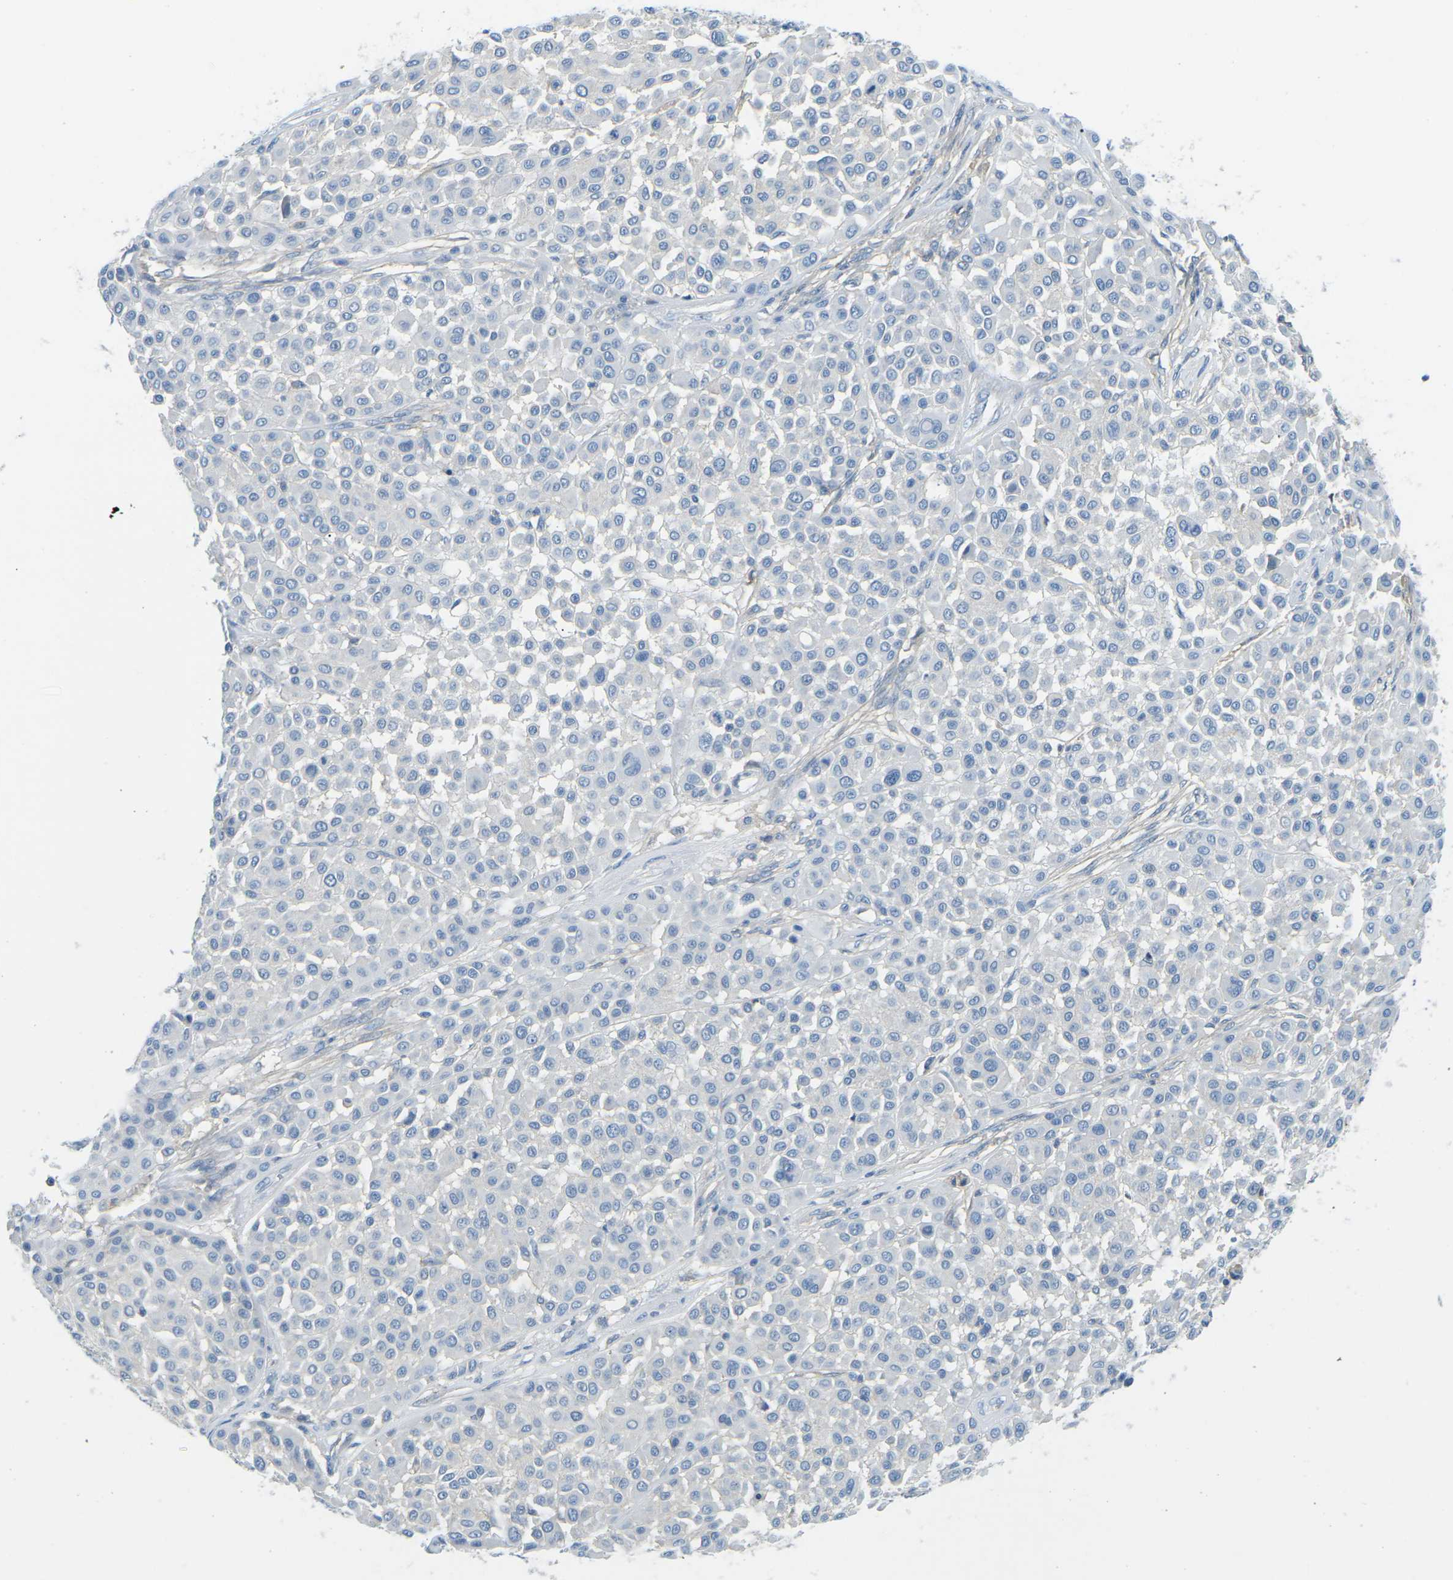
{"staining": {"intensity": "negative", "quantity": "none", "location": "none"}, "tissue": "melanoma", "cell_type": "Tumor cells", "image_type": "cancer", "snomed": [{"axis": "morphology", "description": "Malignant melanoma, Metastatic site"}, {"axis": "topography", "description": "Soft tissue"}], "caption": "Immunohistochemical staining of human melanoma demonstrates no significant positivity in tumor cells.", "gene": "CD47", "patient": {"sex": "male", "age": 41}}